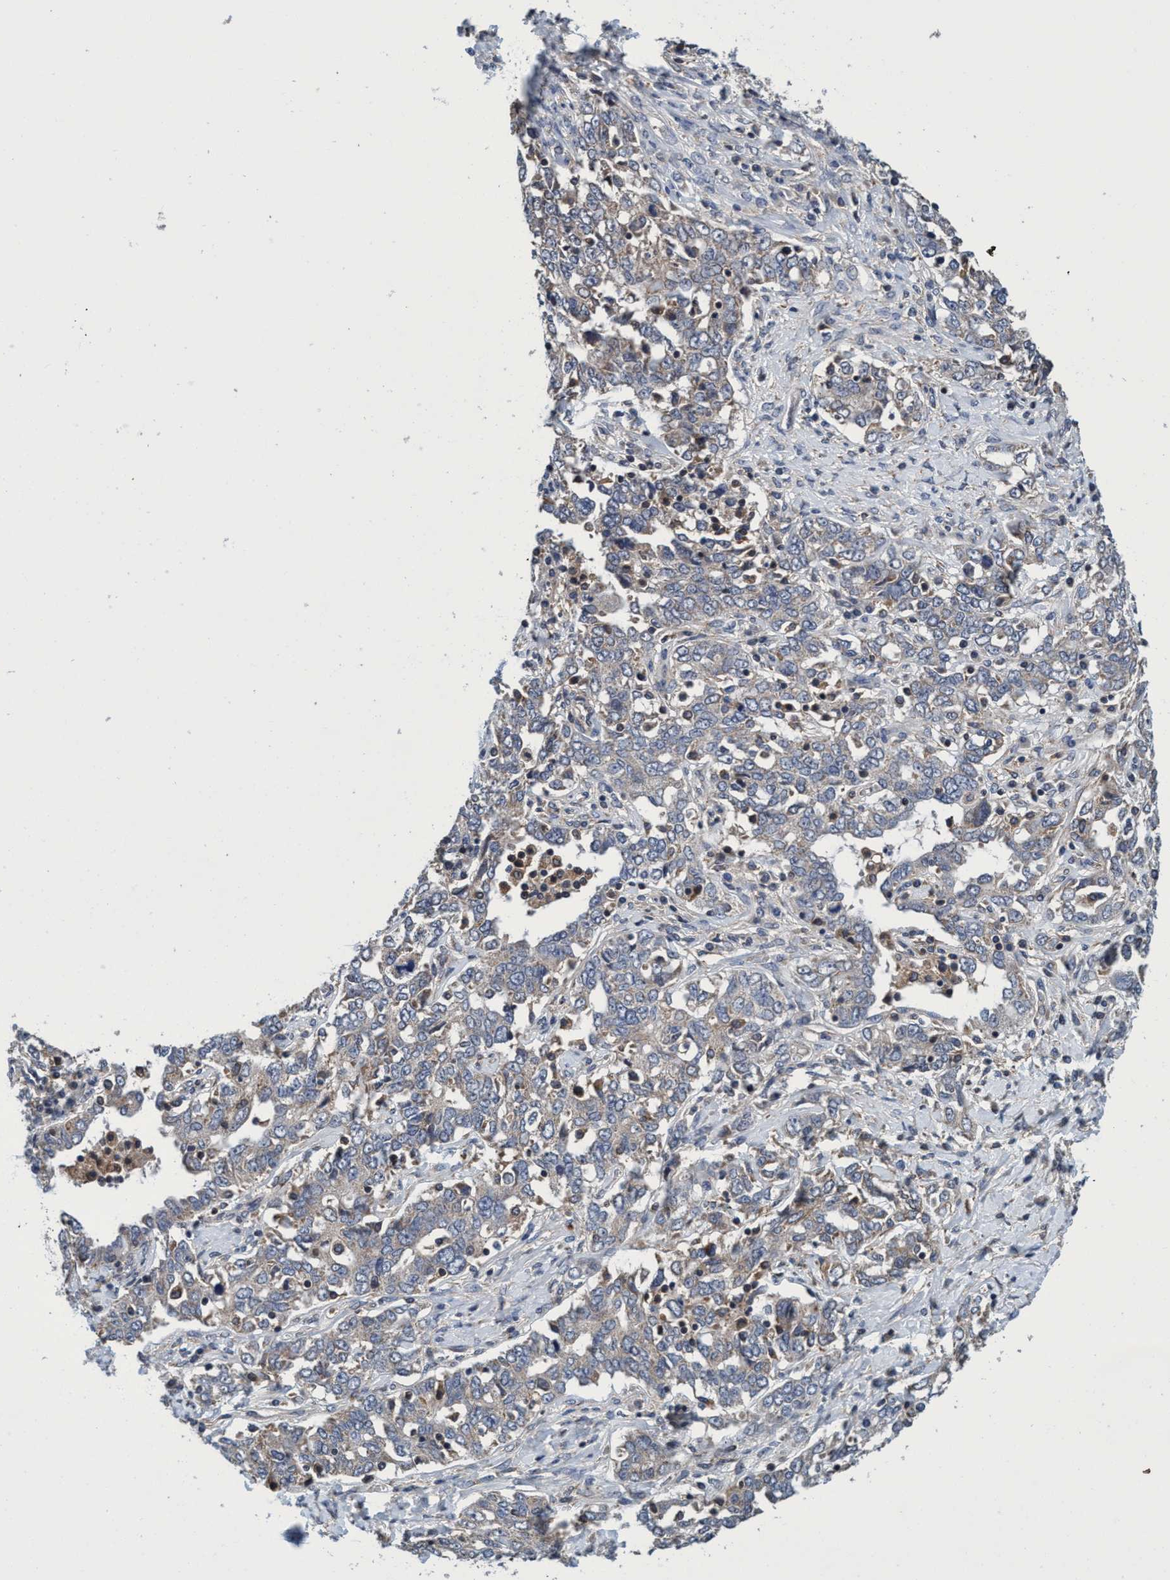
{"staining": {"intensity": "negative", "quantity": "none", "location": "none"}, "tissue": "ovarian cancer", "cell_type": "Tumor cells", "image_type": "cancer", "snomed": [{"axis": "morphology", "description": "Cystadenocarcinoma, mucinous, NOS"}, {"axis": "topography", "description": "Ovary"}], "caption": "Image shows no protein staining in tumor cells of mucinous cystadenocarcinoma (ovarian) tissue. (Brightfield microscopy of DAB immunohistochemistry (IHC) at high magnification).", "gene": "CALCOCO2", "patient": {"sex": "female", "age": 73}}